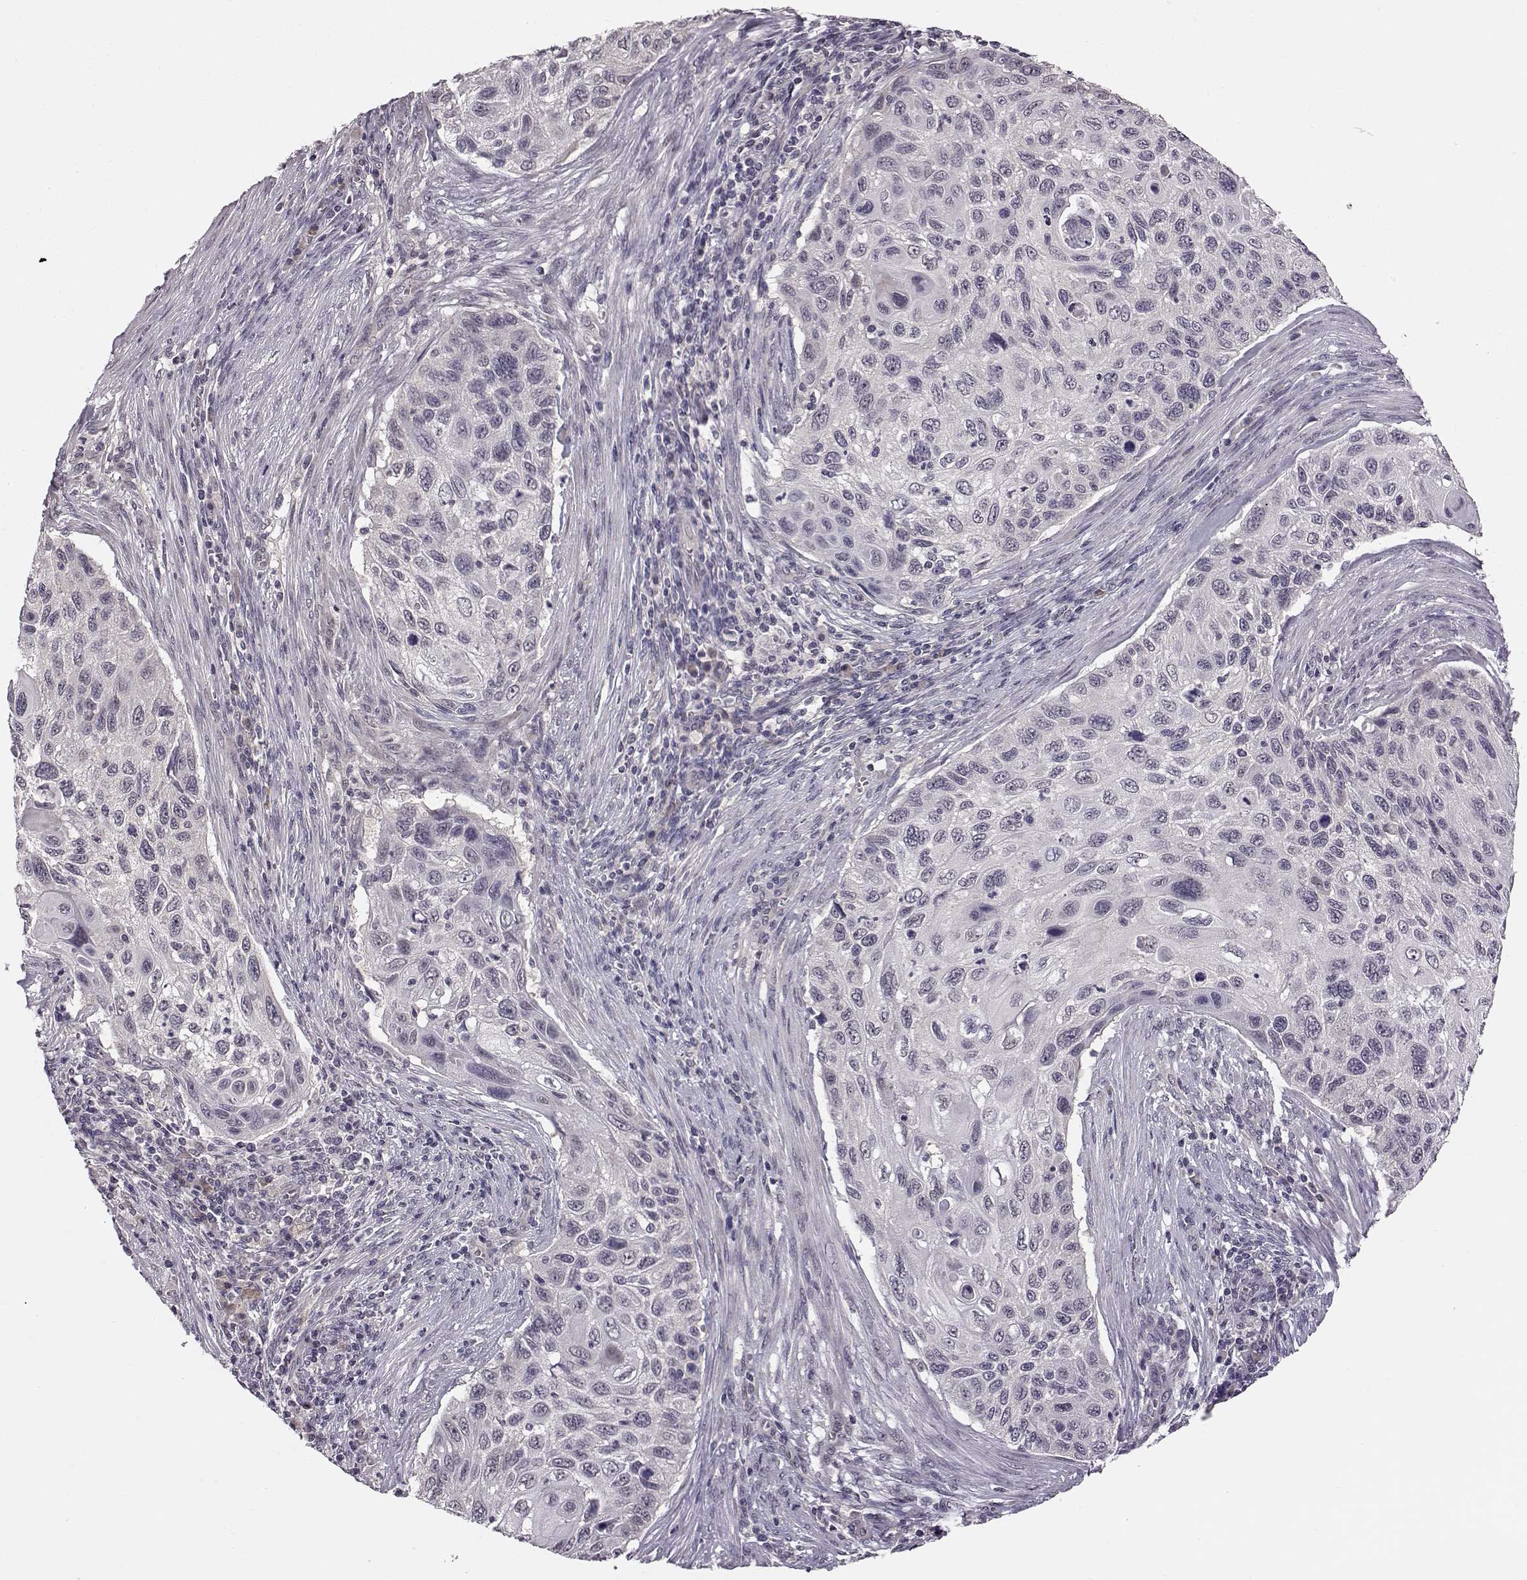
{"staining": {"intensity": "negative", "quantity": "none", "location": "none"}, "tissue": "cervical cancer", "cell_type": "Tumor cells", "image_type": "cancer", "snomed": [{"axis": "morphology", "description": "Squamous cell carcinoma, NOS"}, {"axis": "topography", "description": "Cervix"}], "caption": "This is an immunohistochemistry (IHC) micrograph of human cervical cancer (squamous cell carcinoma). There is no staining in tumor cells.", "gene": "C10orf62", "patient": {"sex": "female", "age": 70}}